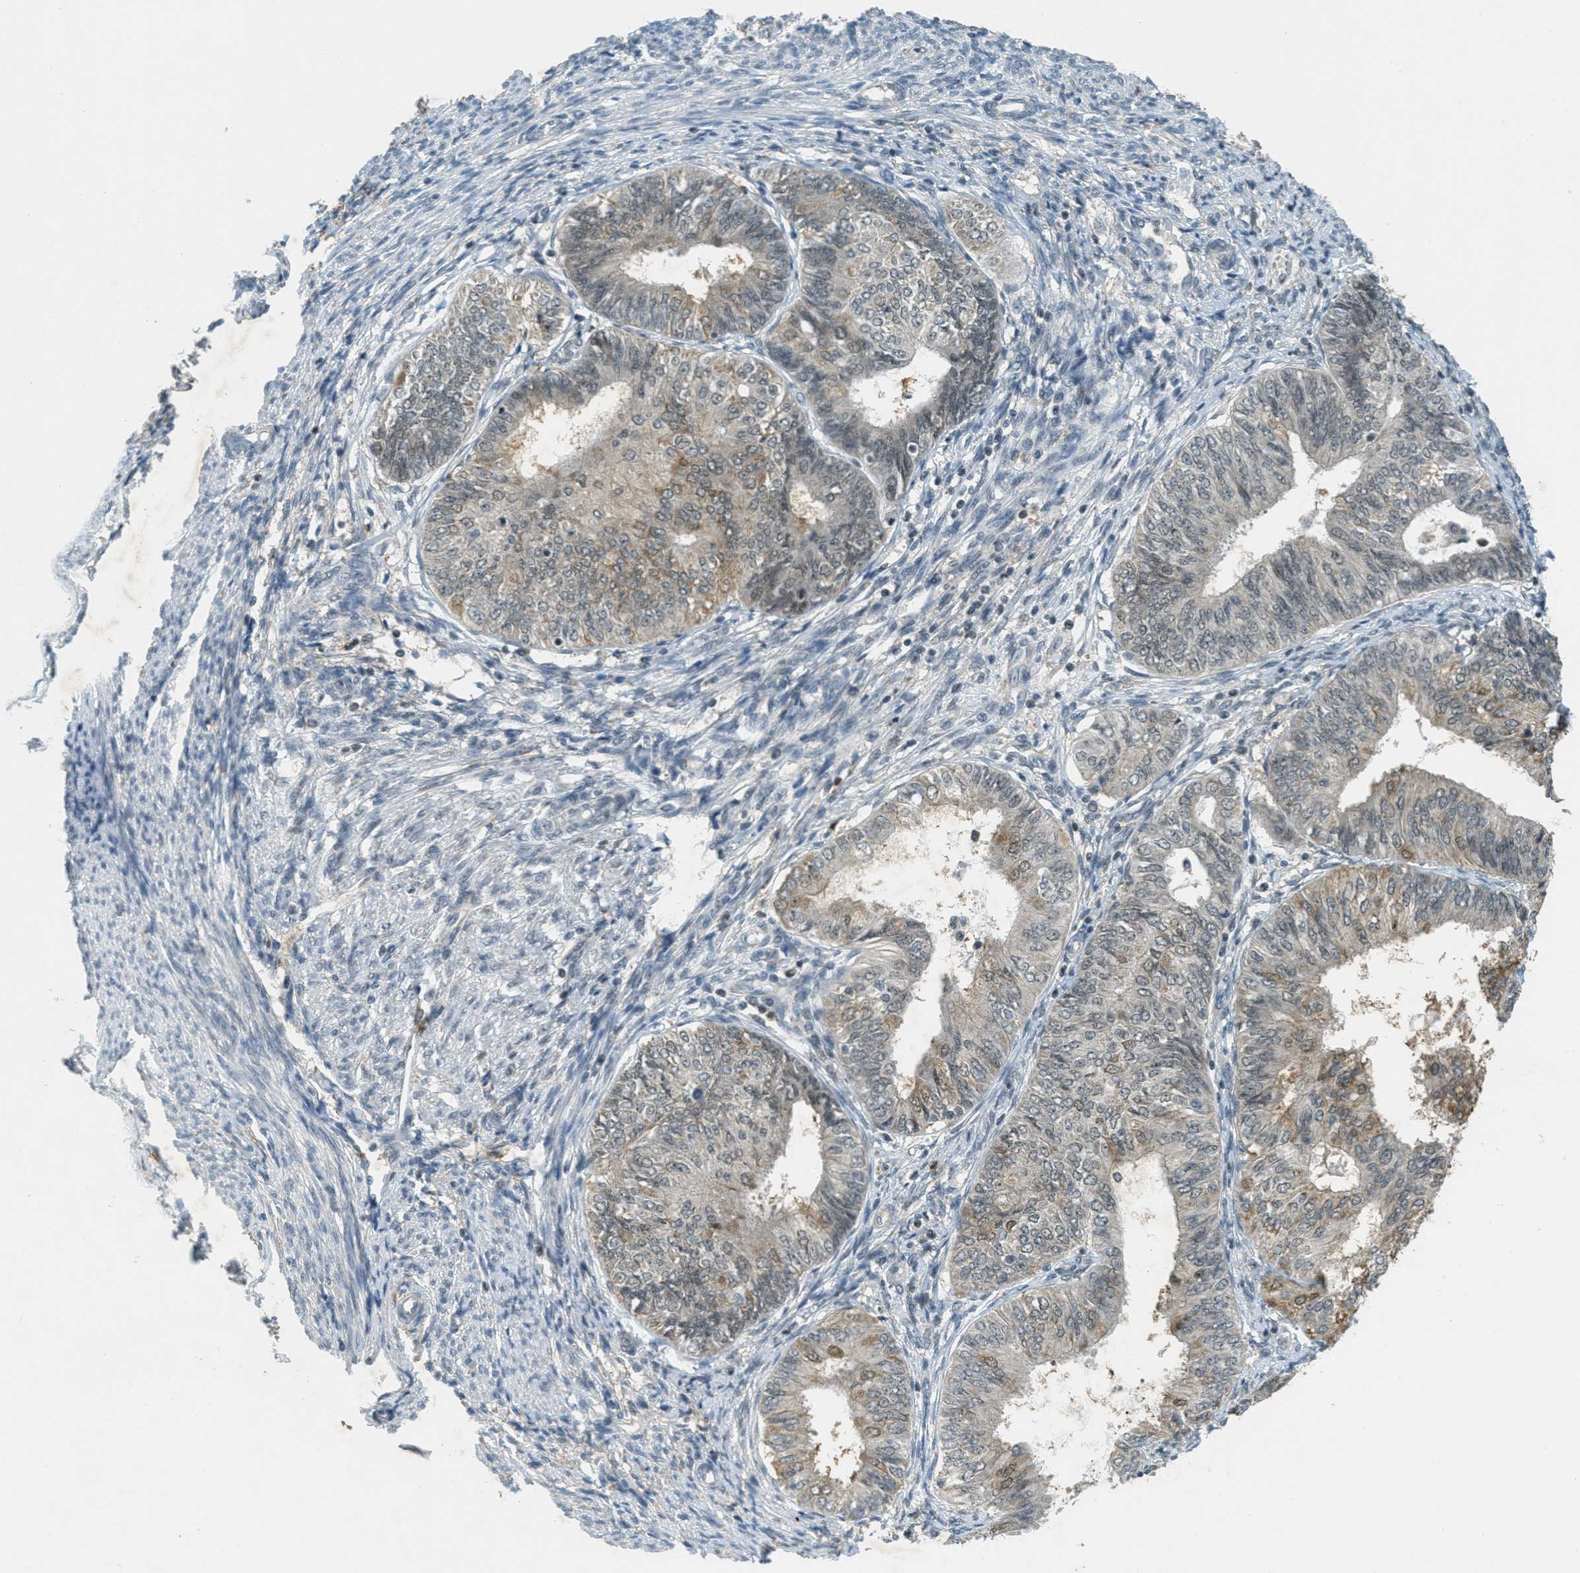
{"staining": {"intensity": "weak", "quantity": "25%-75%", "location": "cytoplasmic/membranous,nuclear"}, "tissue": "endometrial cancer", "cell_type": "Tumor cells", "image_type": "cancer", "snomed": [{"axis": "morphology", "description": "Adenocarcinoma, NOS"}, {"axis": "topography", "description": "Endometrium"}], "caption": "Endometrial cancer (adenocarcinoma) tissue displays weak cytoplasmic/membranous and nuclear positivity in about 25%-75% of tumor cells, visualized by immunohistochemistry. (brown staining indicates protein expression, while blue staining denotes nuclei).", "gene": "TCF20", "patient": {"sex": "female", "age": 58}}